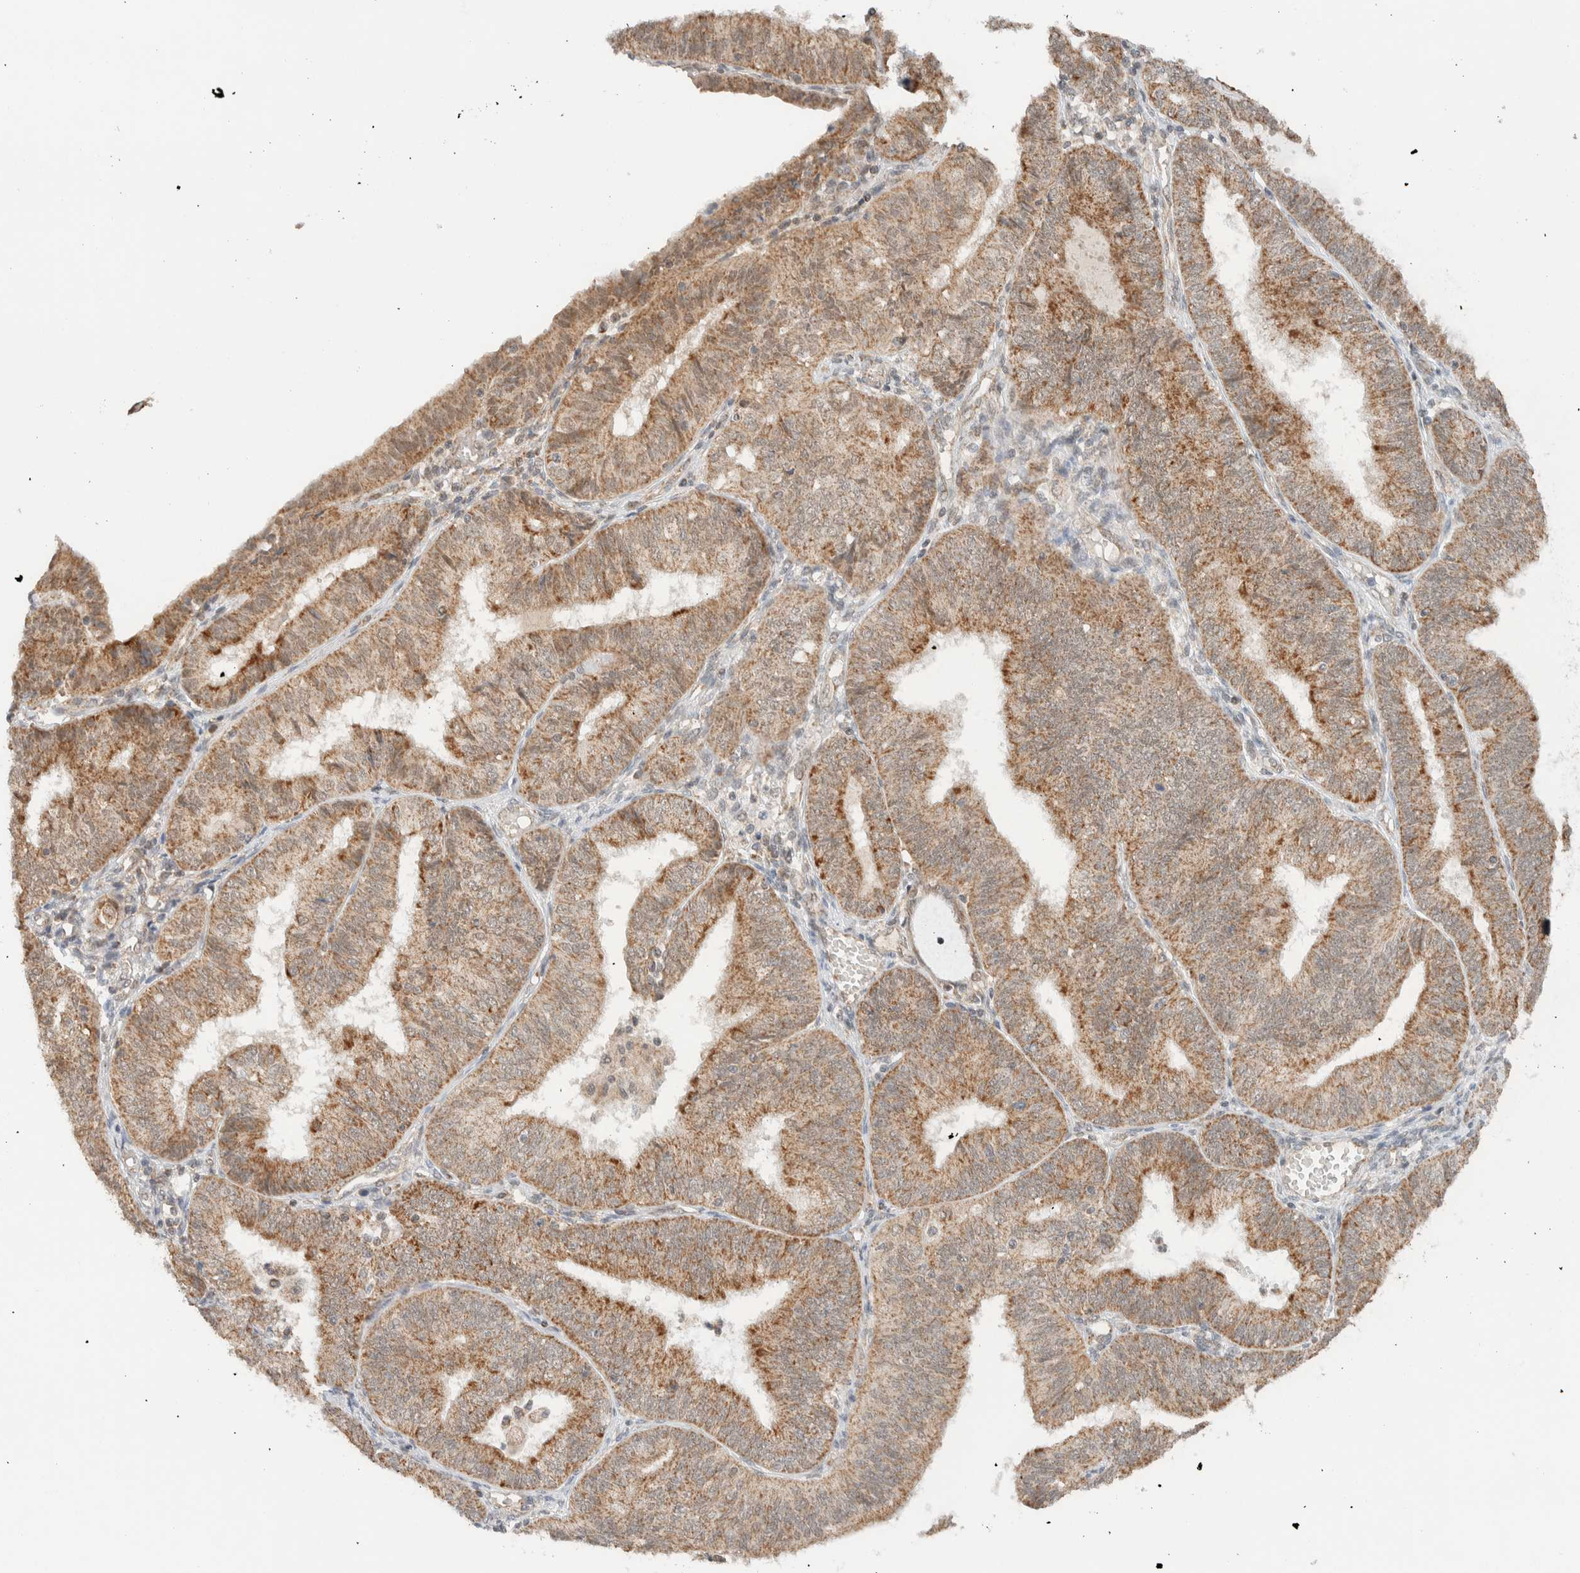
{"staining": {"intensity": "moderate", "quantity": ">75%", "location": "cytoplasmic/membranous"}, "tissue": "endometrial cancer", "cell_type": "Tumor cells", "image_type": "cancer", "snomed": [{"axis": "morphology", "description": "Adenocarcinoma, NOS"}, {"axis": "topography", "description": "Endometrium"}], "caption": "The histopathology image demonstrates immunohistochemical staining of adenocarcinoma (endometrial). There is moderate cytoplasmic/membranous staining is appreciated in about >75% of tumor cells.", "gene": "MRPL41", "patient": {"sex": "female", "age": 58}}